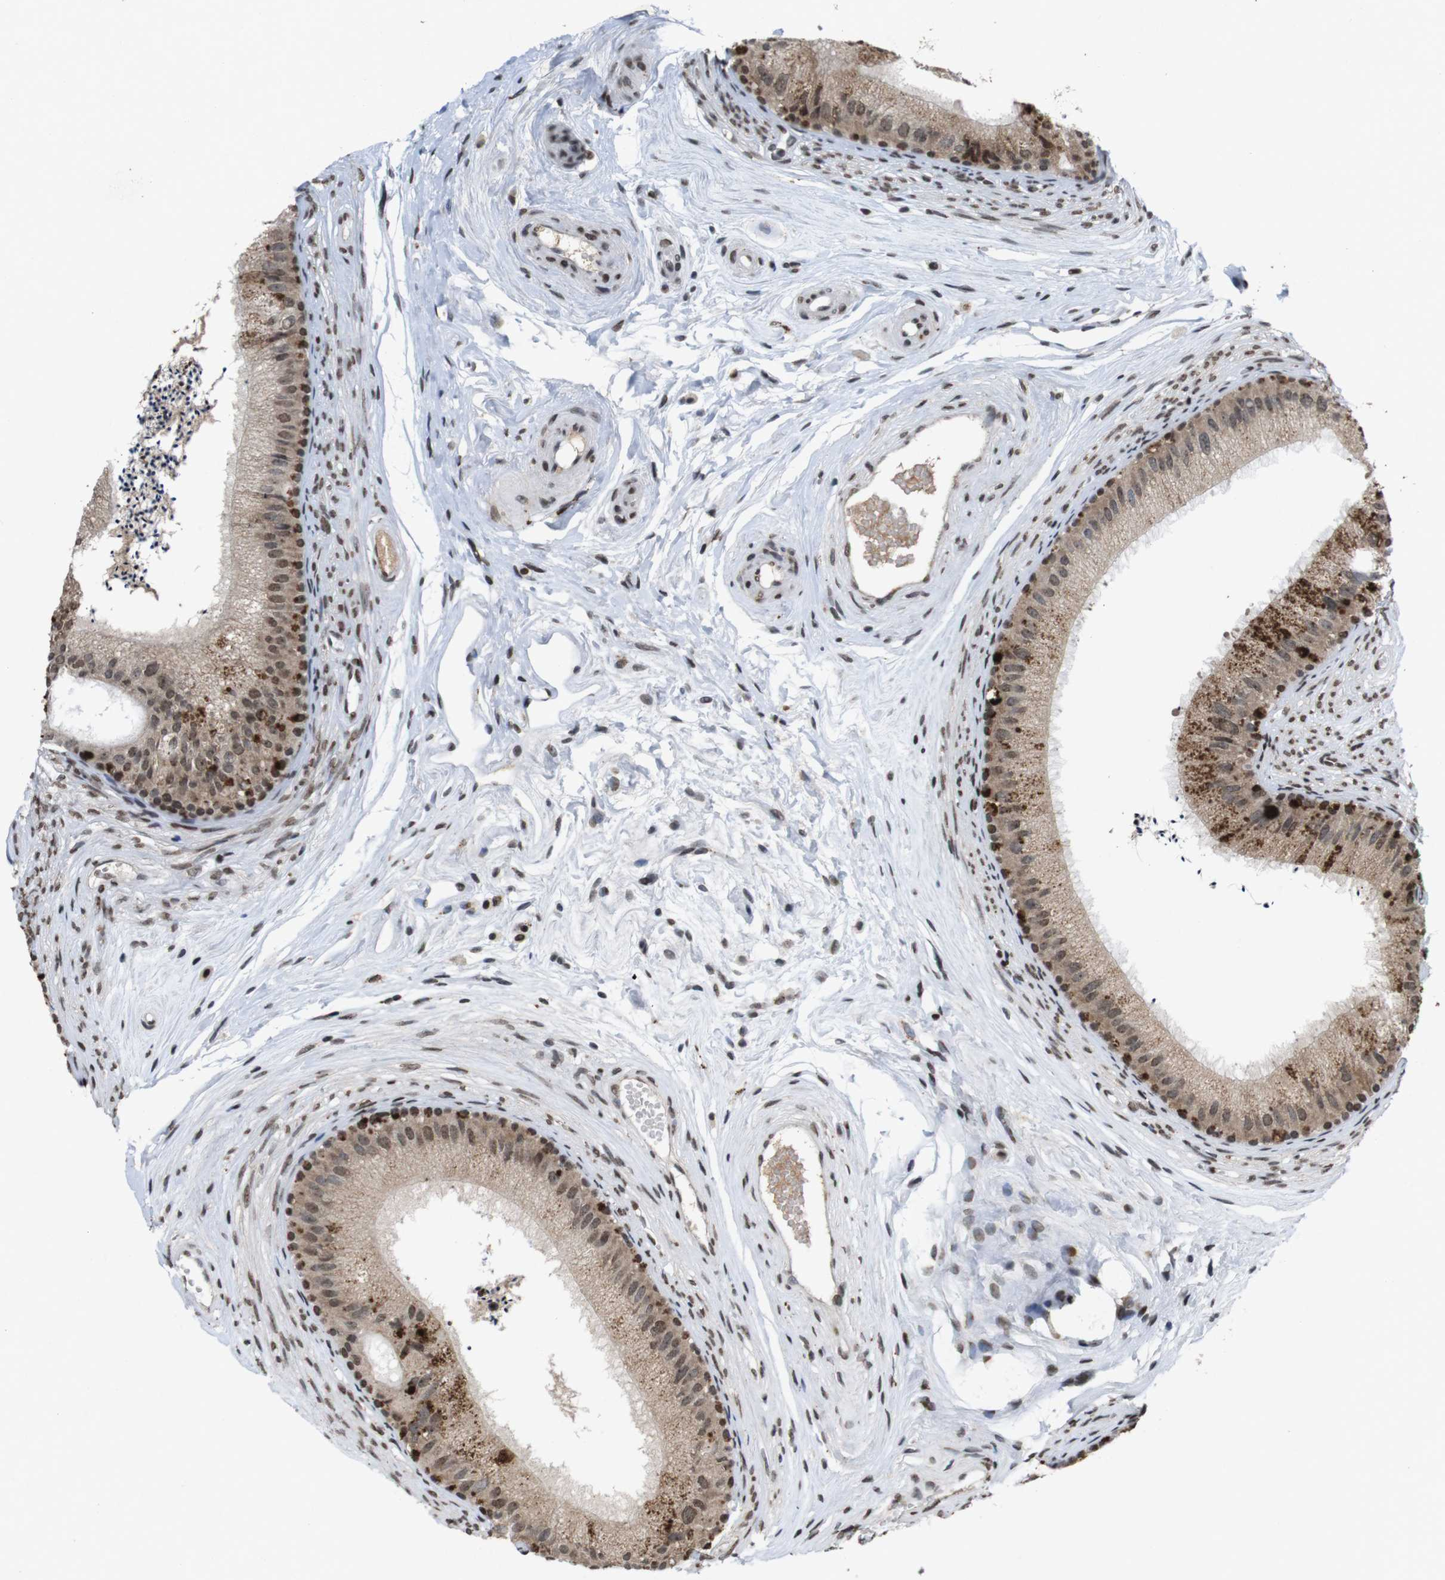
{"staining": {"intensity": "moderate", "quantity": "25%-75%", "location": "cytoplasmic/membranous,nuclear"}, "tissue": "epididymis", "cell_type": "Glandular cells", "image_type": "normal", "snomed": [{"axis": "morphology", "description": "Normal tissue, NOS"}, {"axis": "topography", "description": "Epididymis"}], "caption": "Immunohistochemistry of normal epididymis demonstrates medium levels of moderate cytoplasmic/membranous,nuclear positivity in about 25%-75% of glandular cells.", "gene": "MAGEH1", "patient": {"sex": "male", "age": 56}}